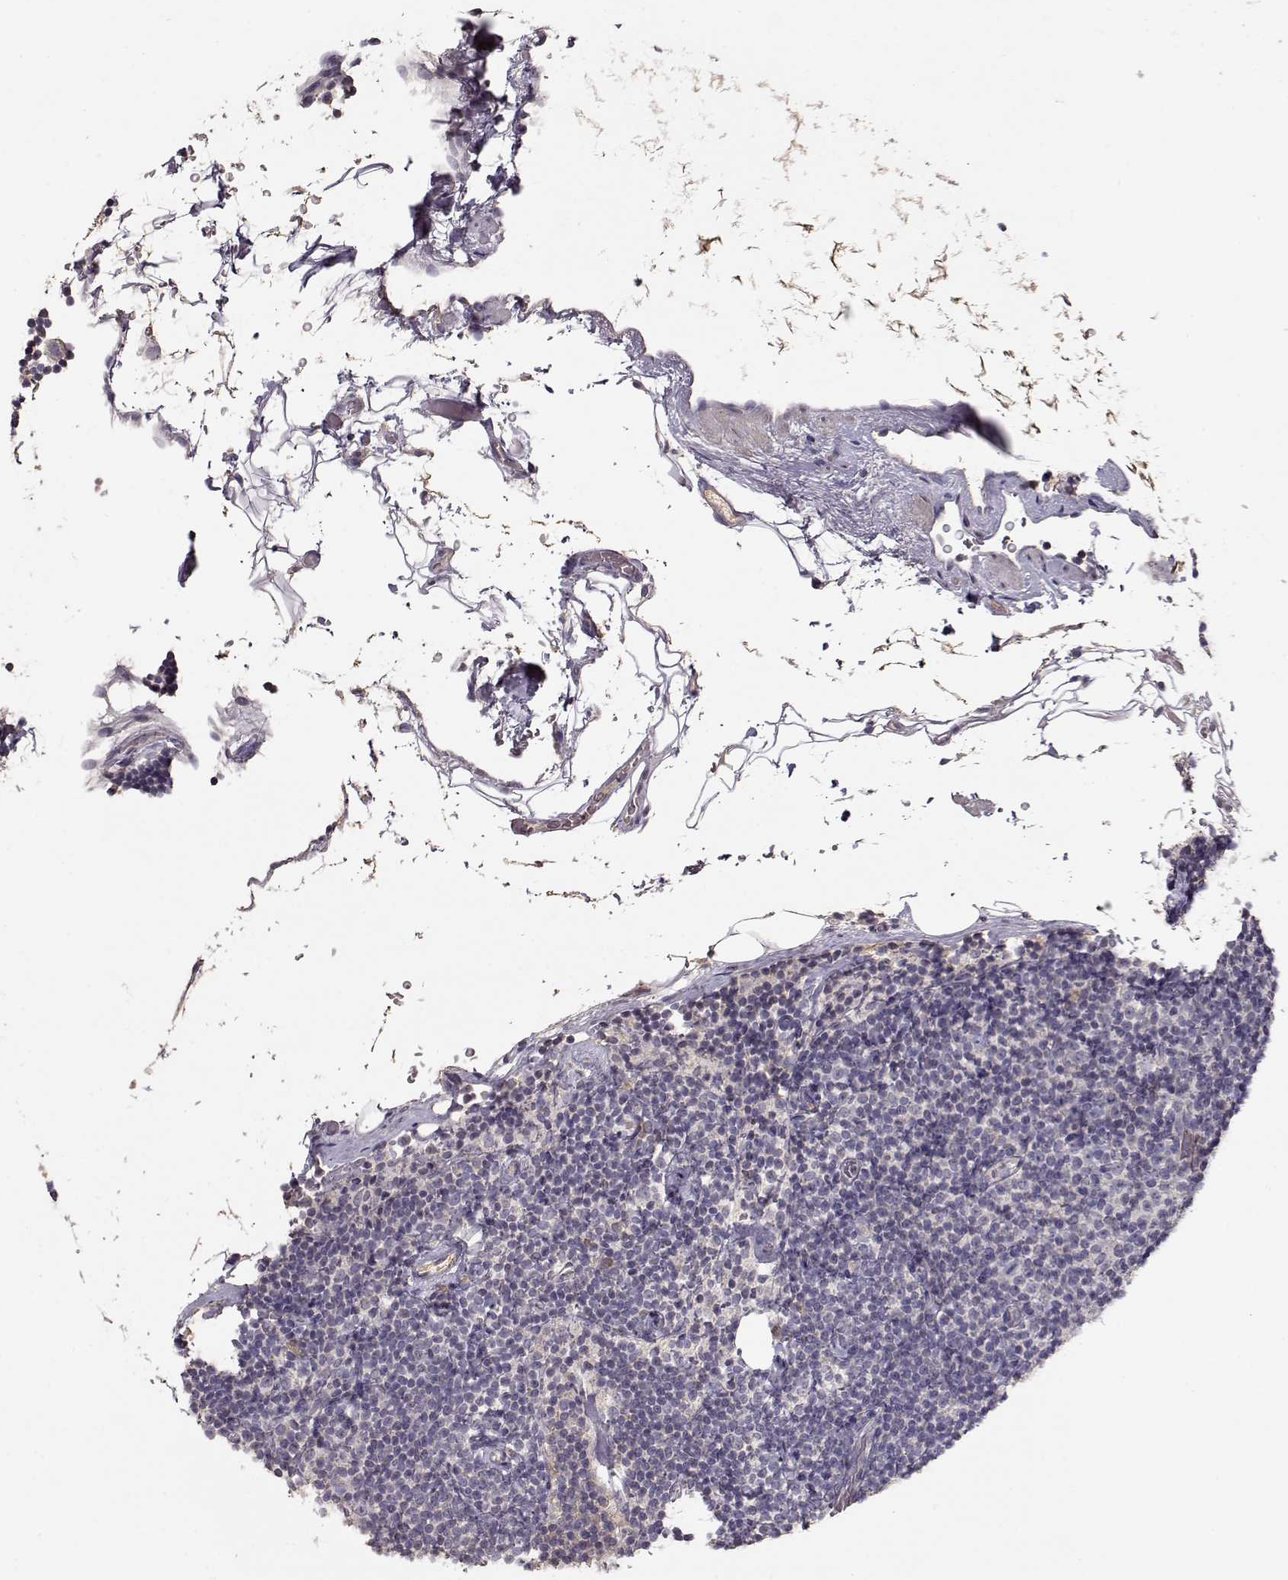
{"staining": {"intensity": "negative", "quantity": "none", "location": "none"}, "tissue": "lymphoma", "cell_type": "Tumor cells", "image_type": "cancer", "snomed": [{"axis": "morphology", "description": "Malignant lymphoma, non-Hodgkin's type, Low grade"}, {"axis": "topography", "description": "Lymph node"}], "caption": "Tumor cells show no significant protein positivity in lymphoma.", "gene": "PMCH", "patient": {"sex": "male", "age": 81}}